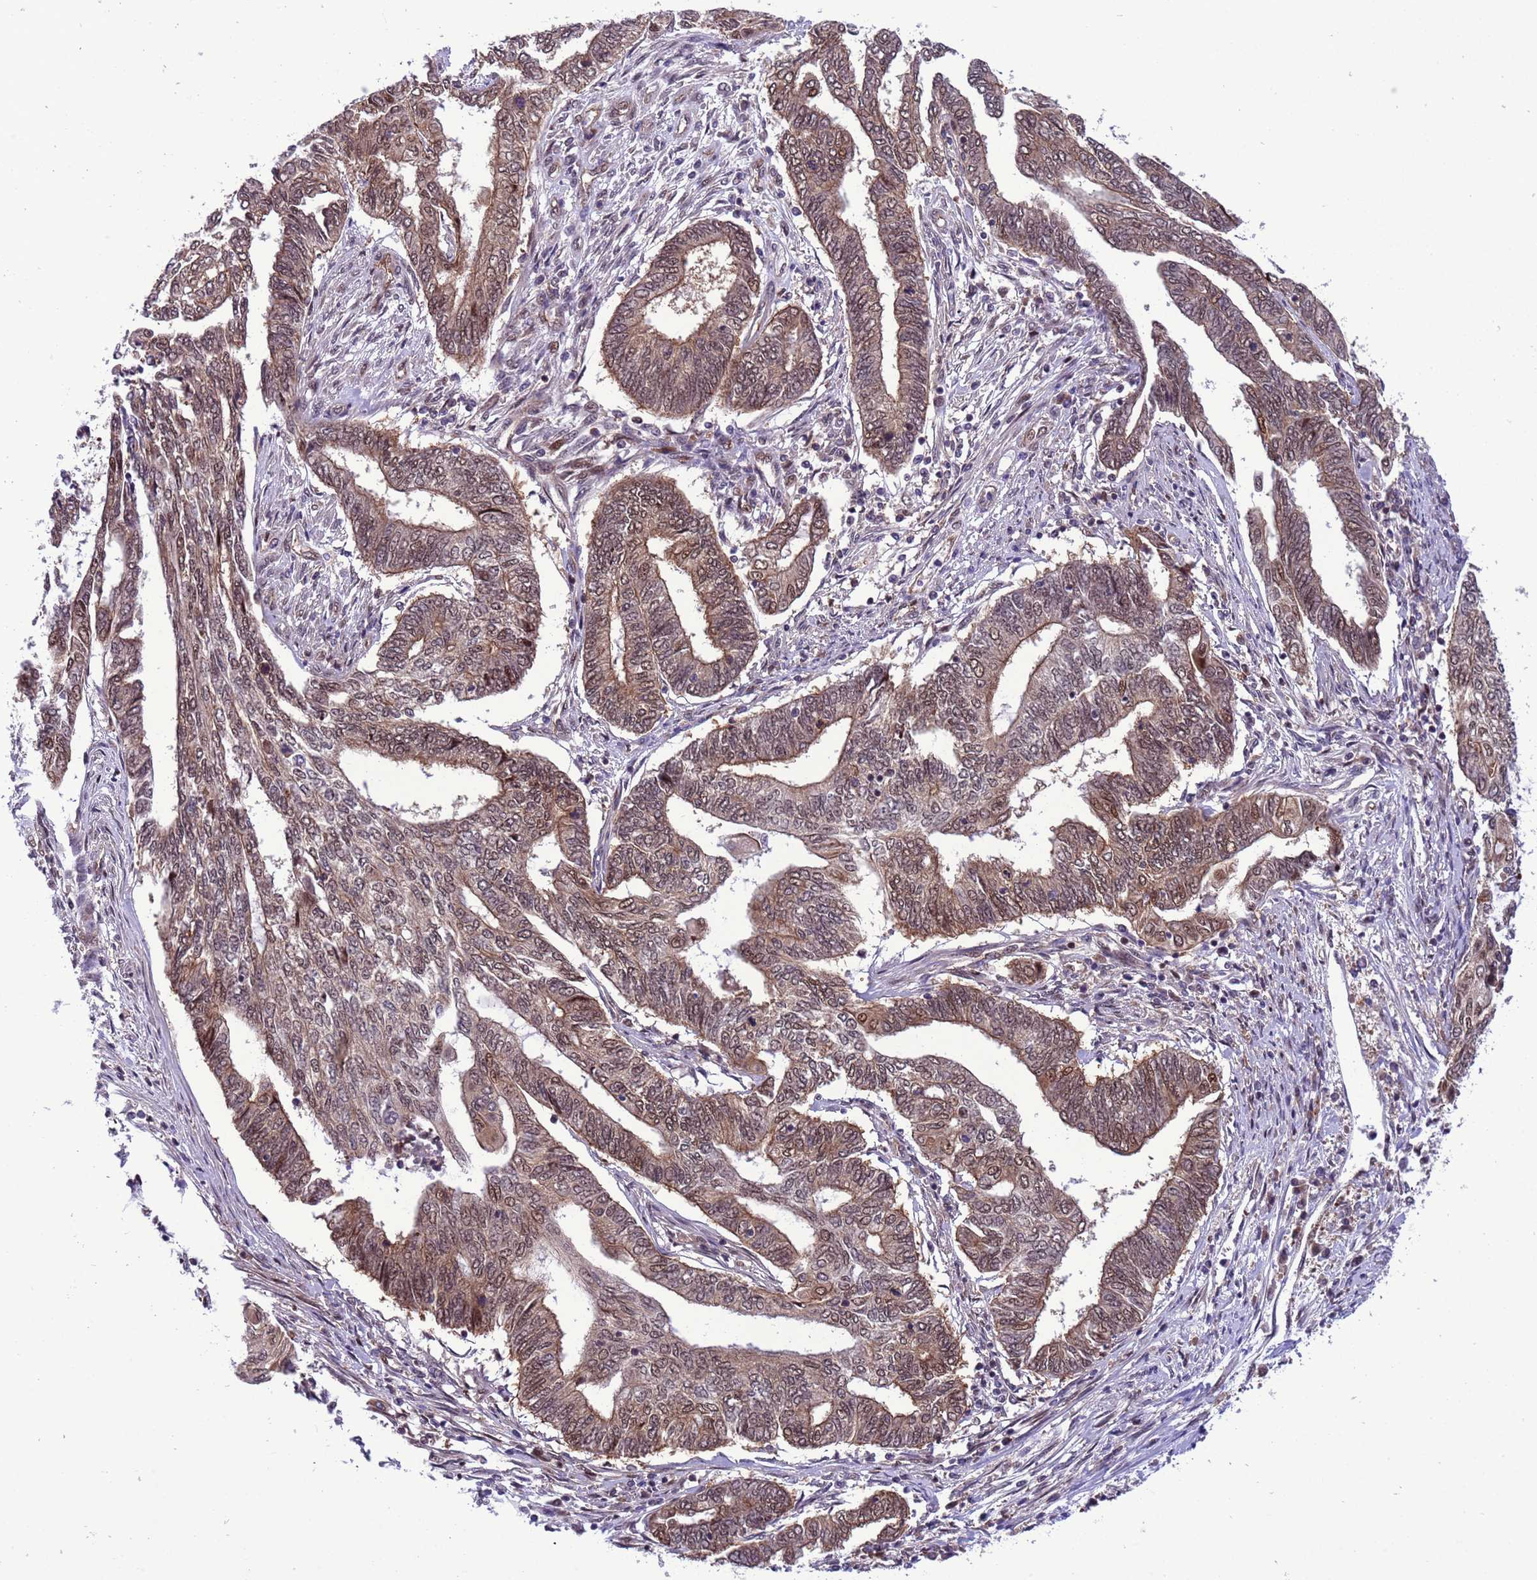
{"staining": {"intensity": "moderate", "quantity": ">75%", "location": "cytoplasmic/membranous,nuclear"}, "tissue": "endometrial cancer", "cell_type": "Tumor cells", "image_type": "cancer", "snomed": [{"axis": "morphology", "description": "Adenocarcinoma, NOS"}, {"axis": "topography", "description": "Uterus"}, {"axis": "topography", "description": "Endometrium"}], "caption": "Immunohistochemistry (IHC) photomicrograph of neoplastic tissue: endometrial cancer (adenocarcinoma) stained using IHC reveals medium levels of moderate protein expression localized specifically in the cytoplasmic/membranous and nuclear of tumor cells, appearing as a cytoplasmic/membranous and nuclear brown color.", "gene": "RASD1", "patient": {"sex": "female", "age": 70}}